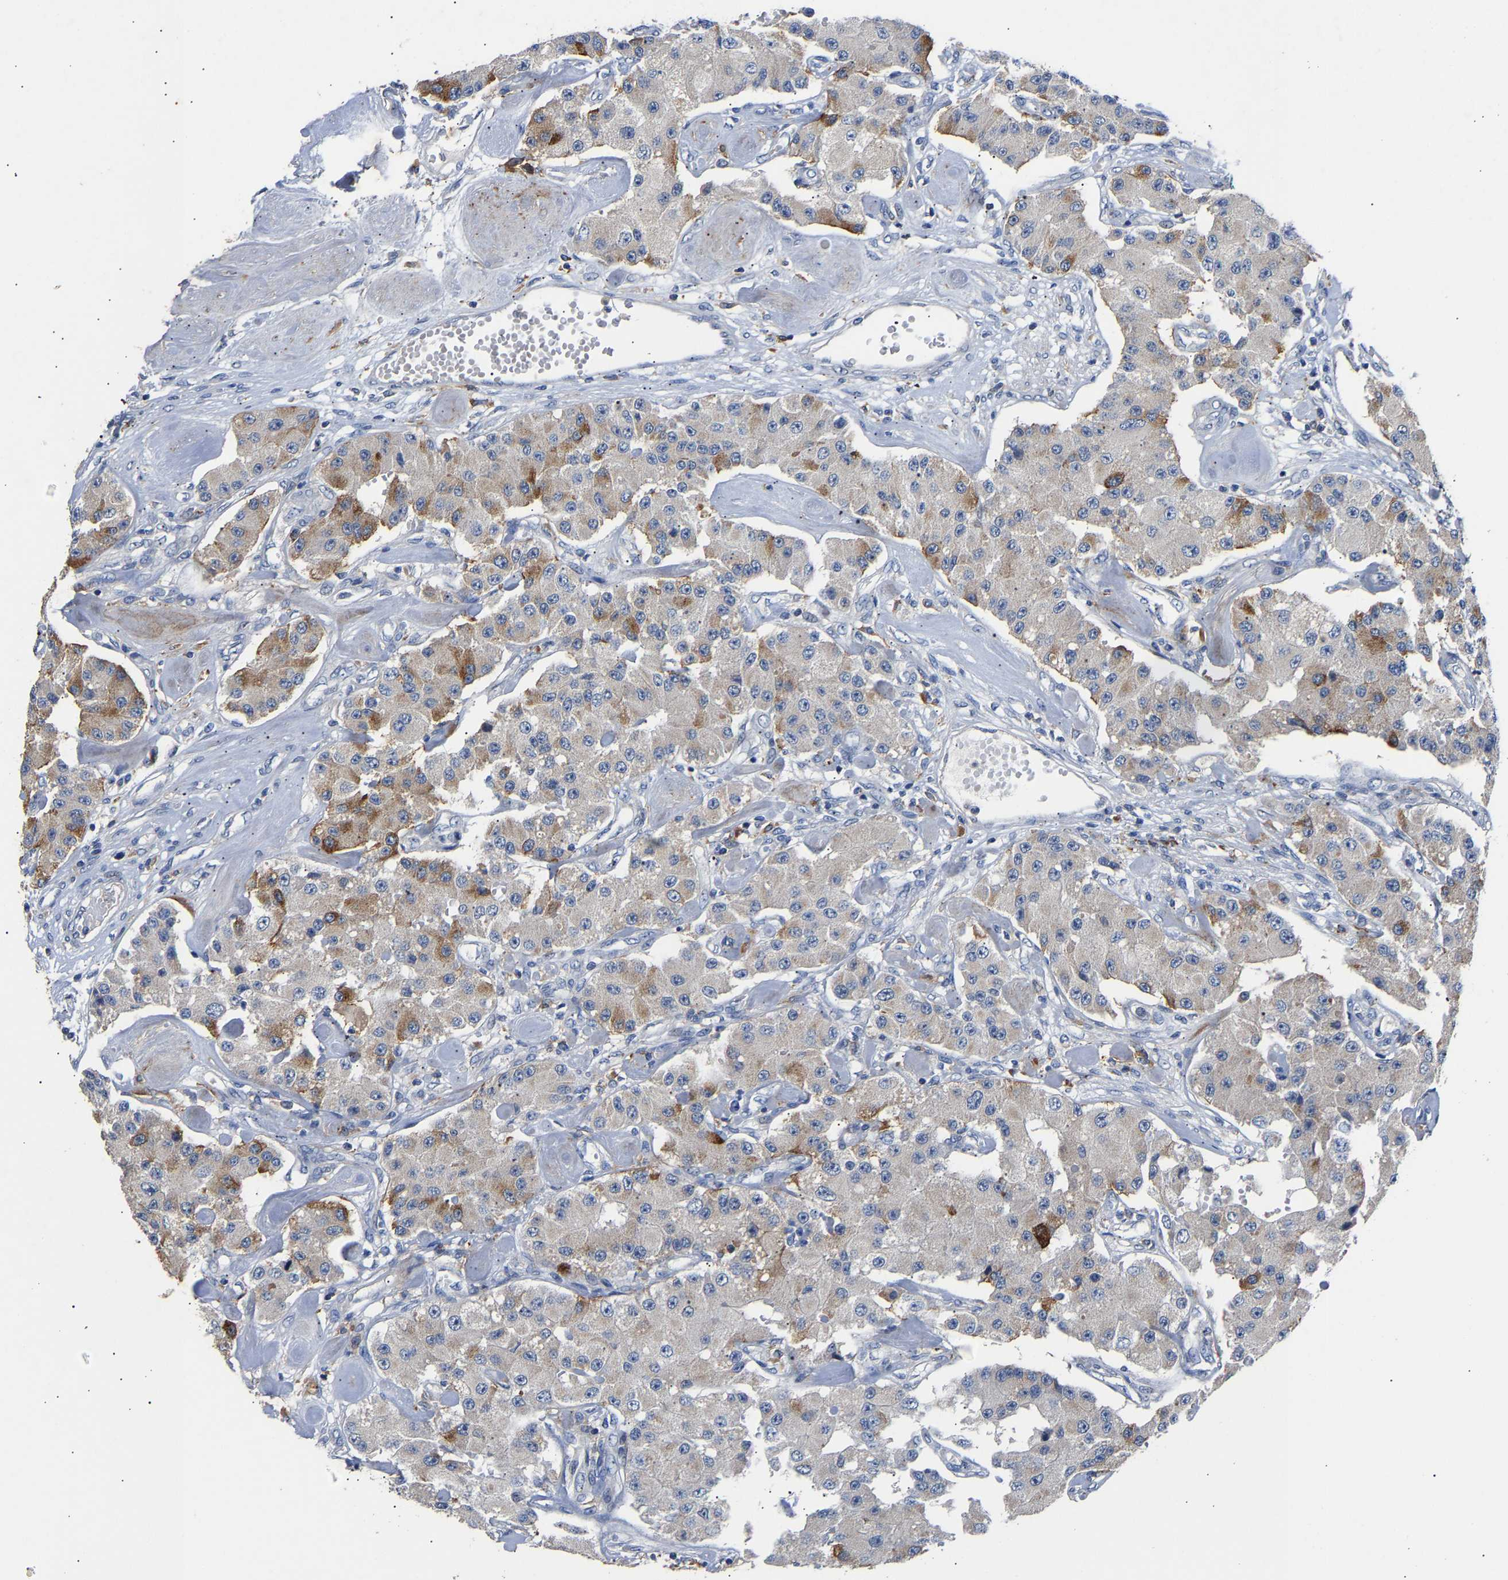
{"staining": {"intensity": "moderate", "quantity": "<25%", "location": "cytoplasmic/membranous"}, "tissue": "carcinoid", "cell_type": "Tumor cells", "image_type": "cancer", "snomed": [{"axis": "morphology", "description": "Carcinoid, malignant, NOS"}, {"axis": "topography", "description": "Pancreas"}], "caption": "High-magnification brightfield microscopy of carcinoid (malignant) stained with DAB (brown) and counterstained with hematoxylin (blue). tumor cells exhibit moderate cytoplasmic/membranous expression is present in approximately<25% of cells.", "gene": "CCDC171", "patient": {"sex": "male", "age": 41}}